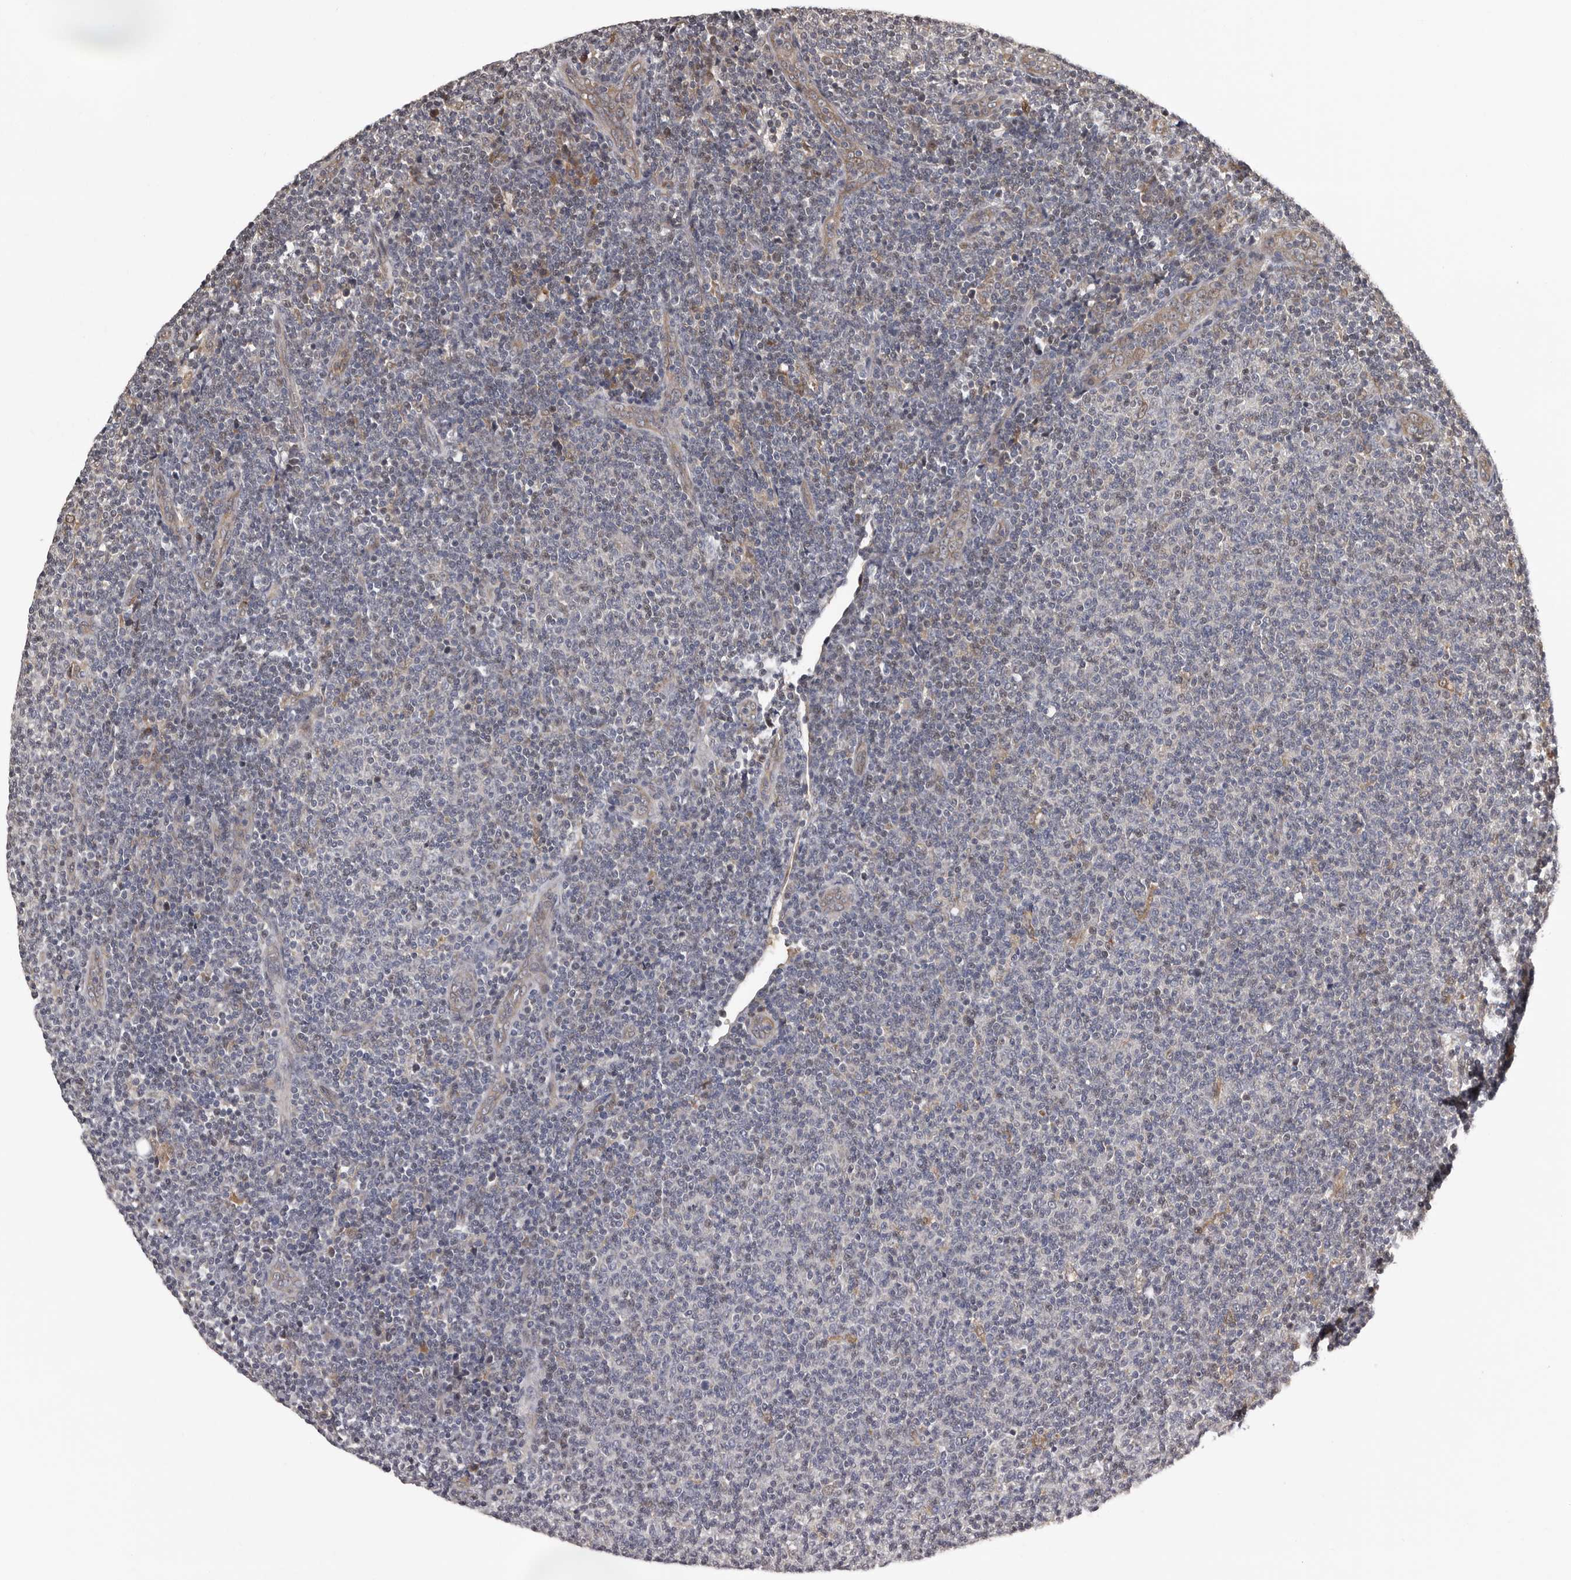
{"staining": {"intensity": "negative", "quantity": "none", "location": "none"}, "tissue": "lymphoma", "cell_type": "Tumor cells", "image_type": "cancer", "snomed": [{"axis": "morphology", "description": "Malignant lymphoma, non-Hodgkin's type, Low grade"}, {"axis": "topography", "description": "Lymph node"}], "caption": "This is an immunohistochemistry image of malignant lymphoma, non-Hodgkin's type (low-grade). There is no staining in tumor cells.", "gene": "SERTAD4", "patient": {"sex": "male", "age": 66}}